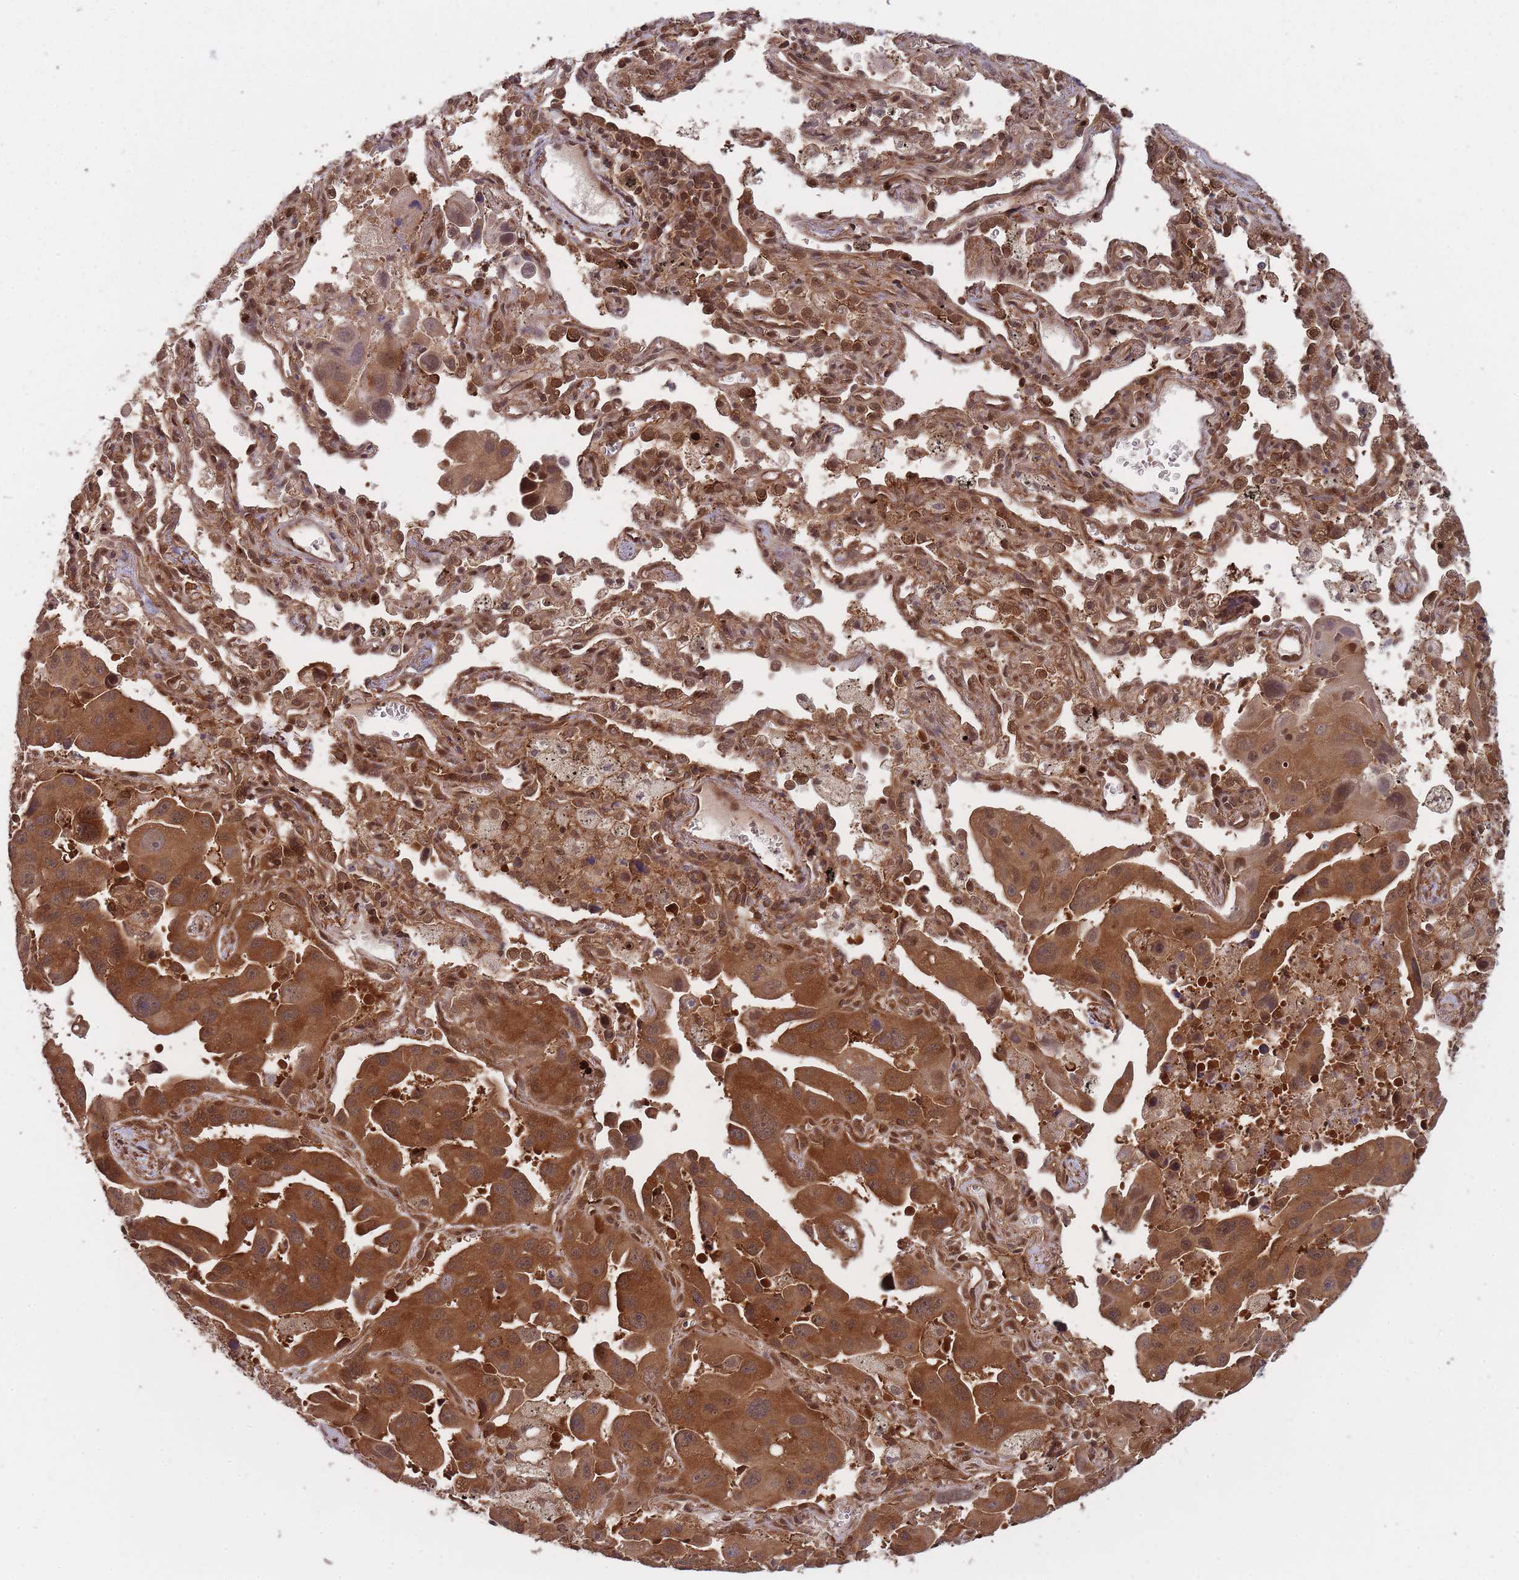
{"staining": {"intensity": "strong", "quantity": ">75%", "location": "cytoplasmic/membranous"}, "tissue": "lung cancer", "cell_type": "Tumor cells", "image_type": "cancer", "snomed": [{"axis": "morphology", "description": "Adenocarcinoma, NOS"}, {"axis": "topography", "description": "Lung"}], "caption": "Protein analysis of lung cancer (adenocarcinoma) tissue reveals strong cytoplasmic/membranous expression in about >75% of tumor cells. The staining was performed using DAB to visualize the protein expression in brown, while the nuclei were stained in blue with hematoxylin (Magnification: 20x).", "gene": "PPP6R3", "patient": {"sex": "male", "age": 66}}